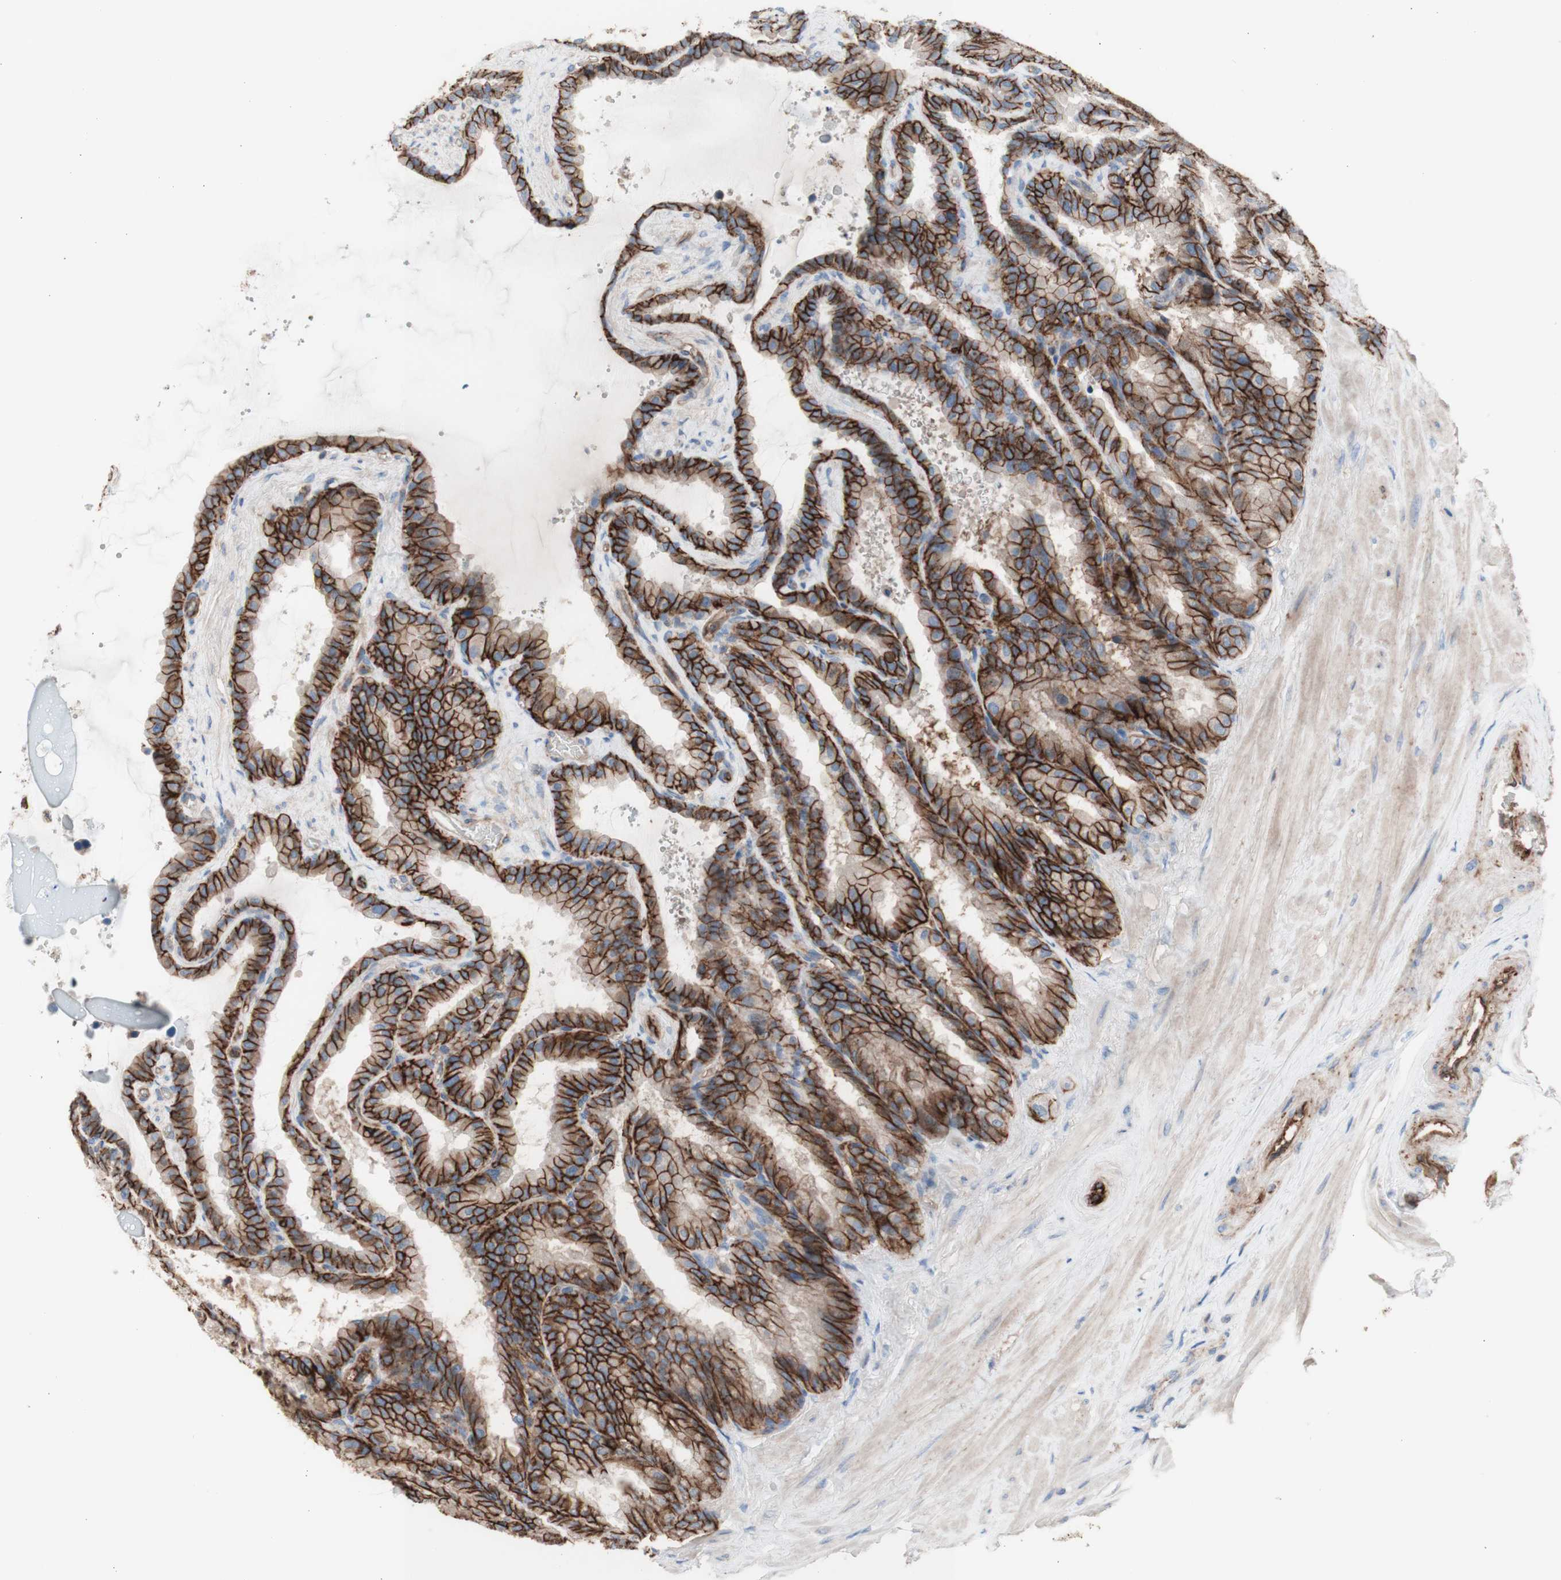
{"staining": {"intensity": "moderate", "quantity": ">75%", "location": "cytoplasmic/membranous"}, "tissue": "seminal vesicle", "cell_type": "Glandular cells", "image_type": "normal", "snomed": [{"axis": "morphology", "description": "Normal tissue, NOS"}, {"axis": "topography", "description": "Seminal veicle"}], "caption": "Moderate cytoplasmic/membranous staining is seen in approximately >75% of glandular cells in benign seminal vesicle.", "gene": "CD46", "patient": {"sex": "male", "age": 46}}